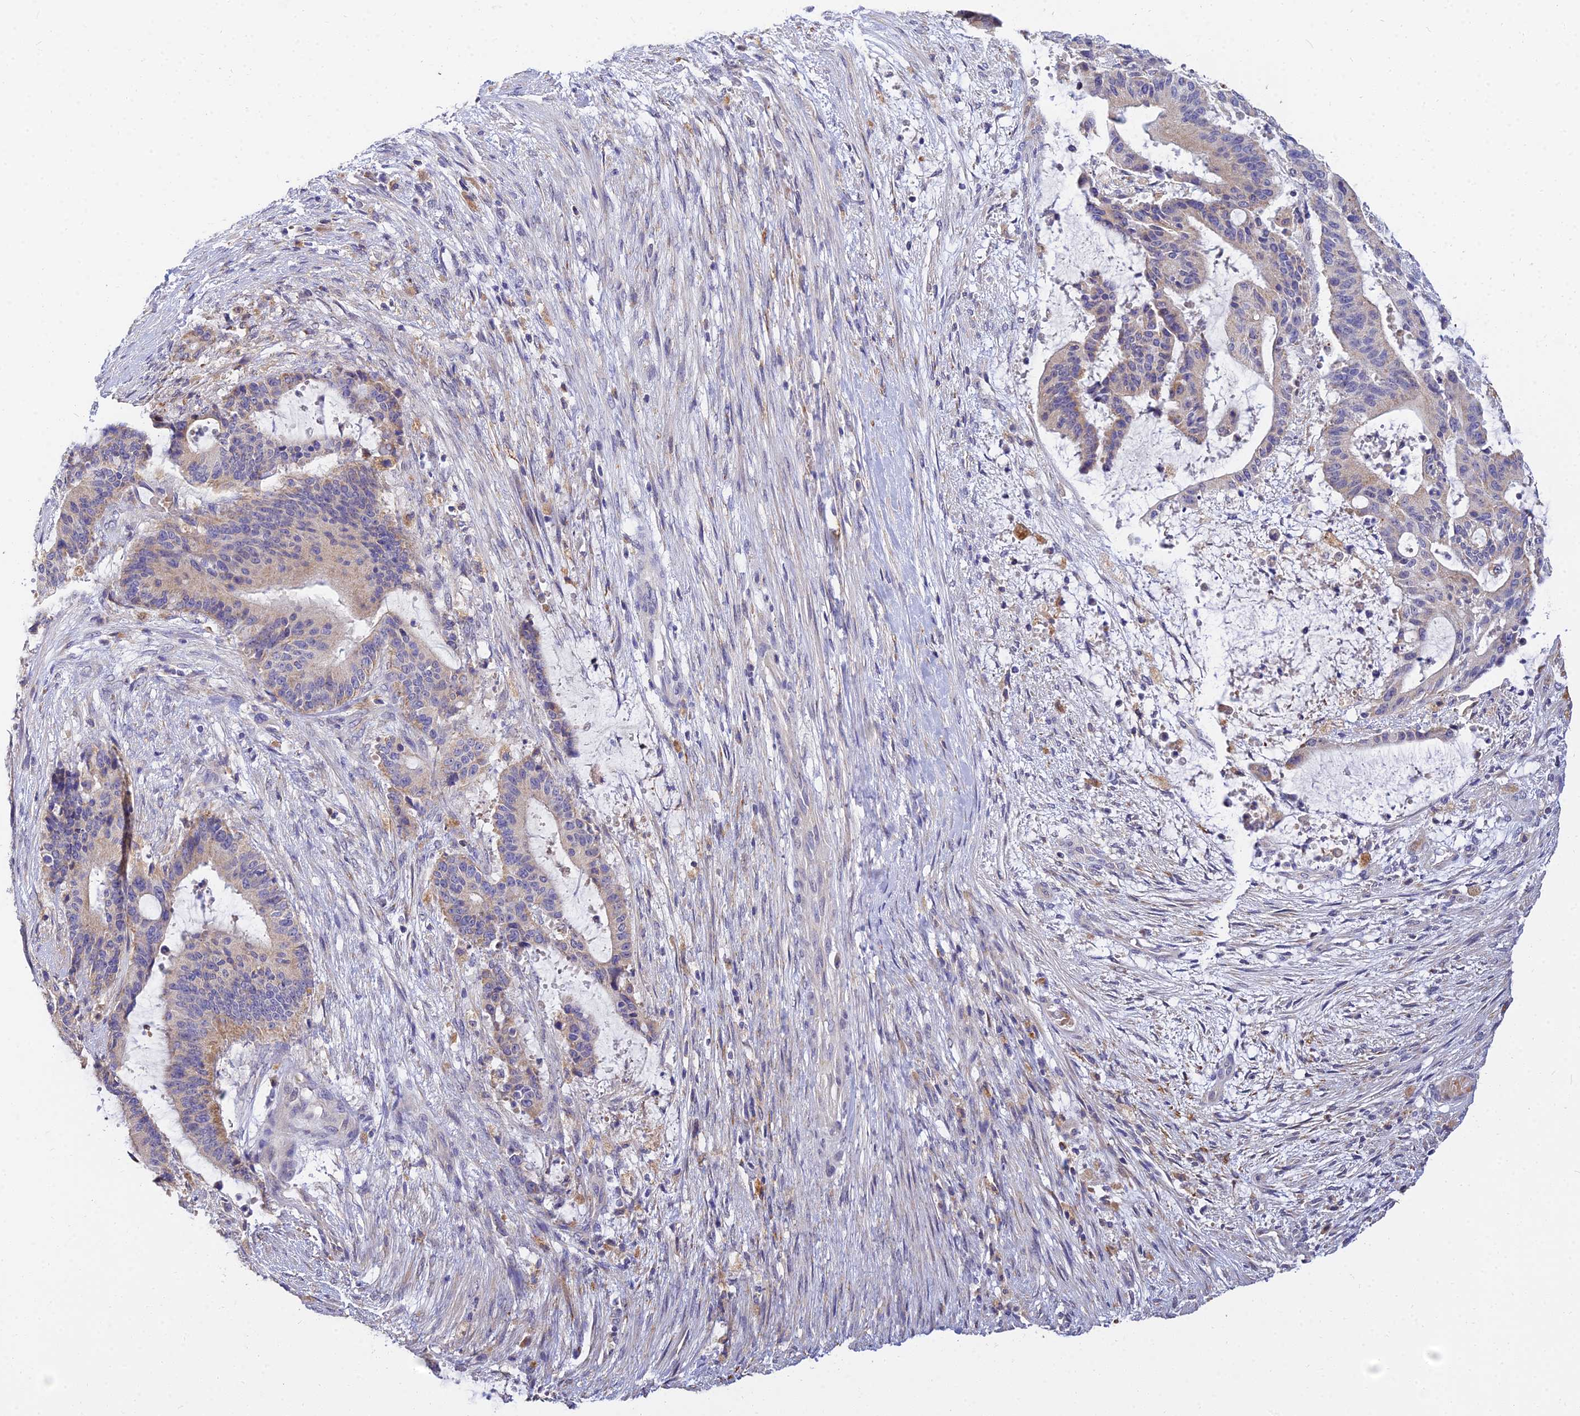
{"staining": {"intensity": "weak", "quantity": "25%-75%", "location": "cytoplasmic/membranous"}, "tissue": "liver cancer", "cell_type": "Tumor cells", "image_type": "cancer", "snomed": [{"axis": "morphology", "description": "Normal tissue, NOS"}, {"axis": "morphology", "description": "Cholangiocarcinoma"}, {"axis": "topography", "description": "Liver"}, {"axis": "topography", "description": "Peripheral nerve tissue"}], "caption": "Human liver cholangiocarcinoma stained for a protein (brown) displays weak cytoplasmic/membranous positive positivity in about 25%-75% of tumor cells.", "gene": "ARL8B", "patient": {"sex": "female", "age": 73}}